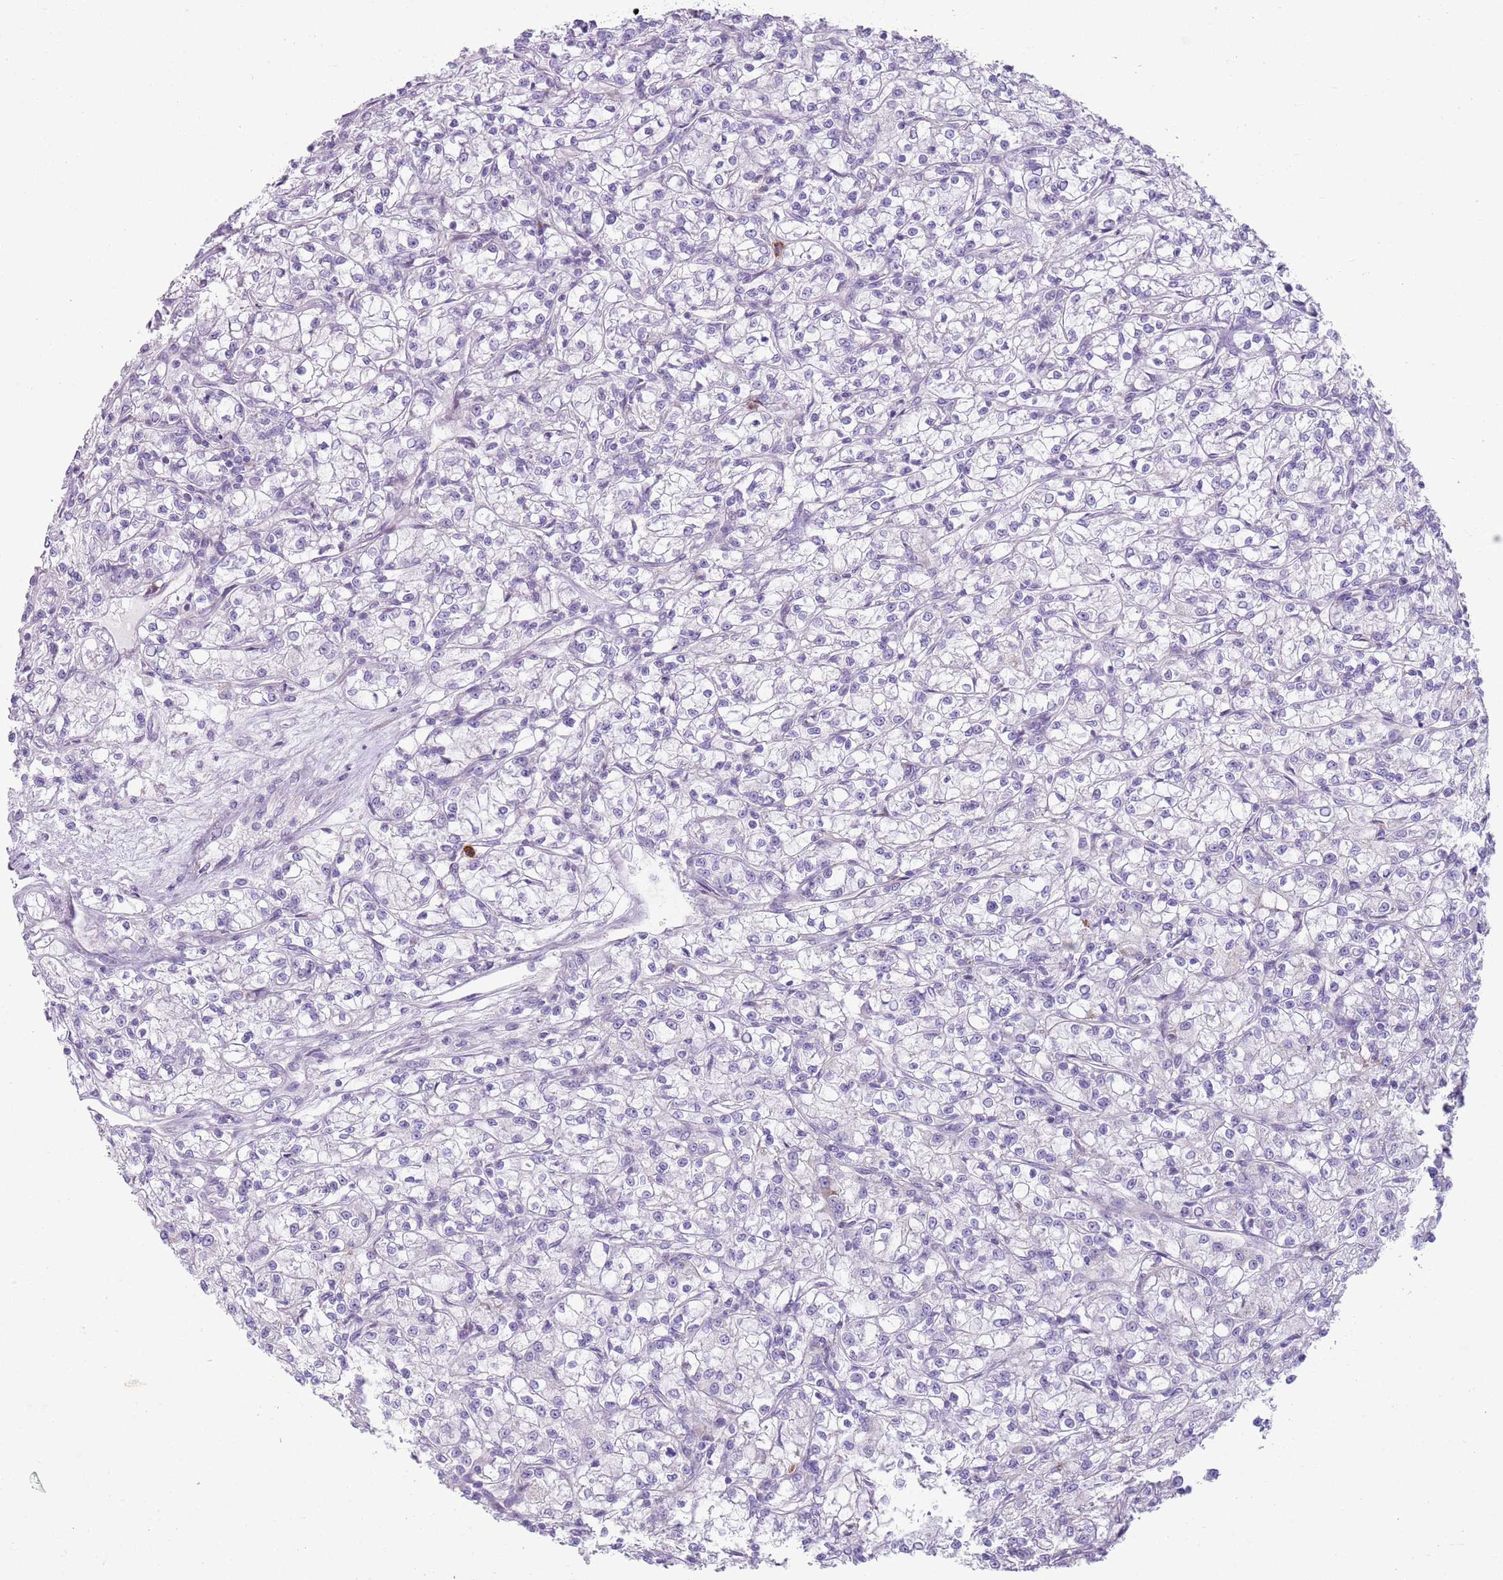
{"staining": {"intensity": "negative", "quantity": "none", "location": "none"}, "tissue": "renal cancer", "cell_type": "Tumor cells", "image_type": "cancer", "snomed": [{"axis": "morphology", "description": "Adenocarcinoma, NOS"}, {"axis": "topography", "description": "Kidney"}], "caption": "Tumor cells show no significant protein expression in renal adenocarcinoma.", "gene": "CD177", "patient": {"sex": "female", "age": 59}}